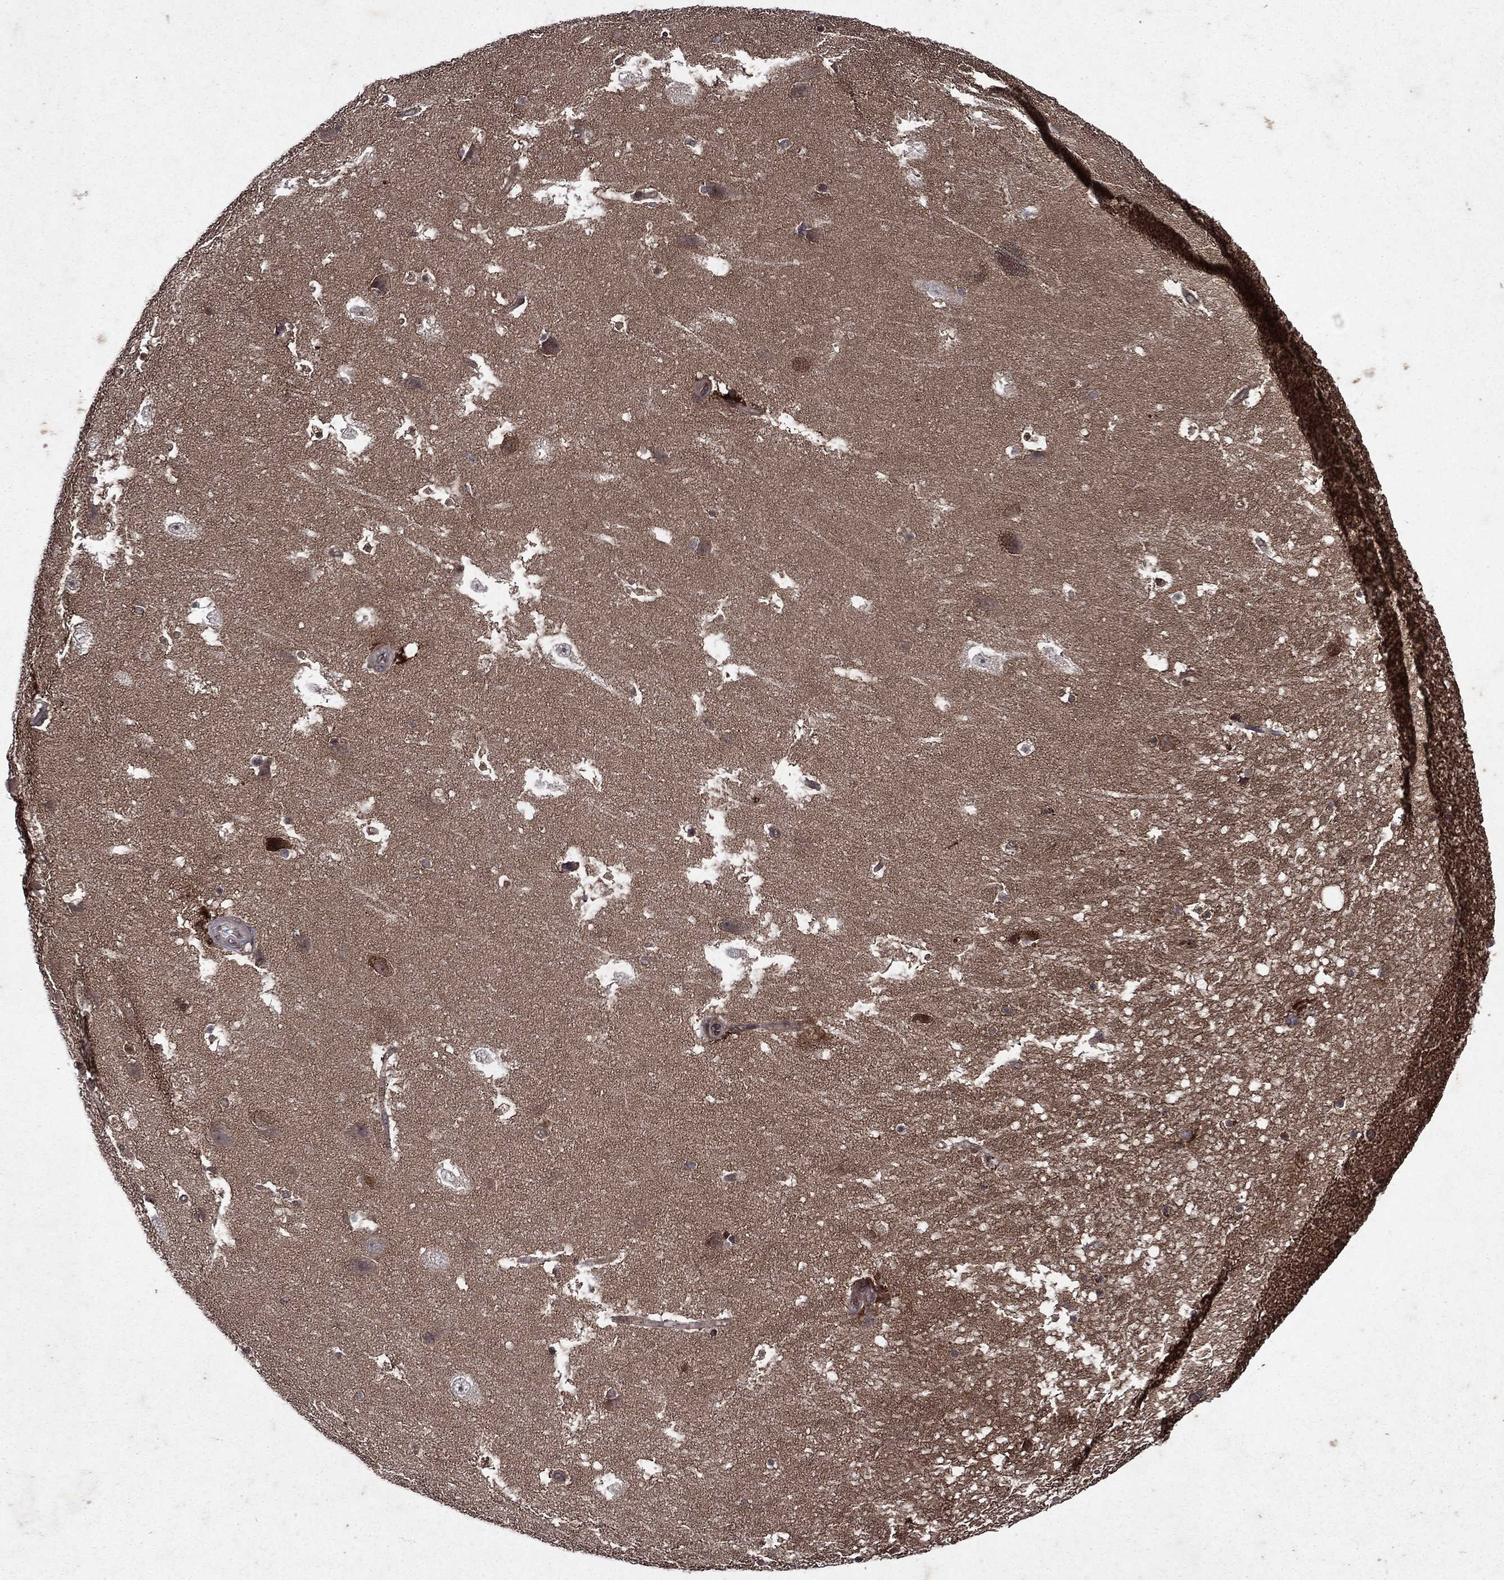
{"staining": {"intensity": "moderate", "quantity": "<25%", "location": "nuclear"}, "tissue": "hippocampus", "cell_type": "Glial cells", "image_type": "normal", "snomed": [{"axis": "morphology", "description": "Normal tissue, NOS"}, {"axis": "topography", "description": "Hippocampus"}], "caption": "Immunohistochemistry (IHC) of unremarkable hippocampus displays low levels of moderate nuclear staining in approximately <25% of glial cells.", "gene": "EIF2B4", "patient": {"sex": "male", "age": 51}}